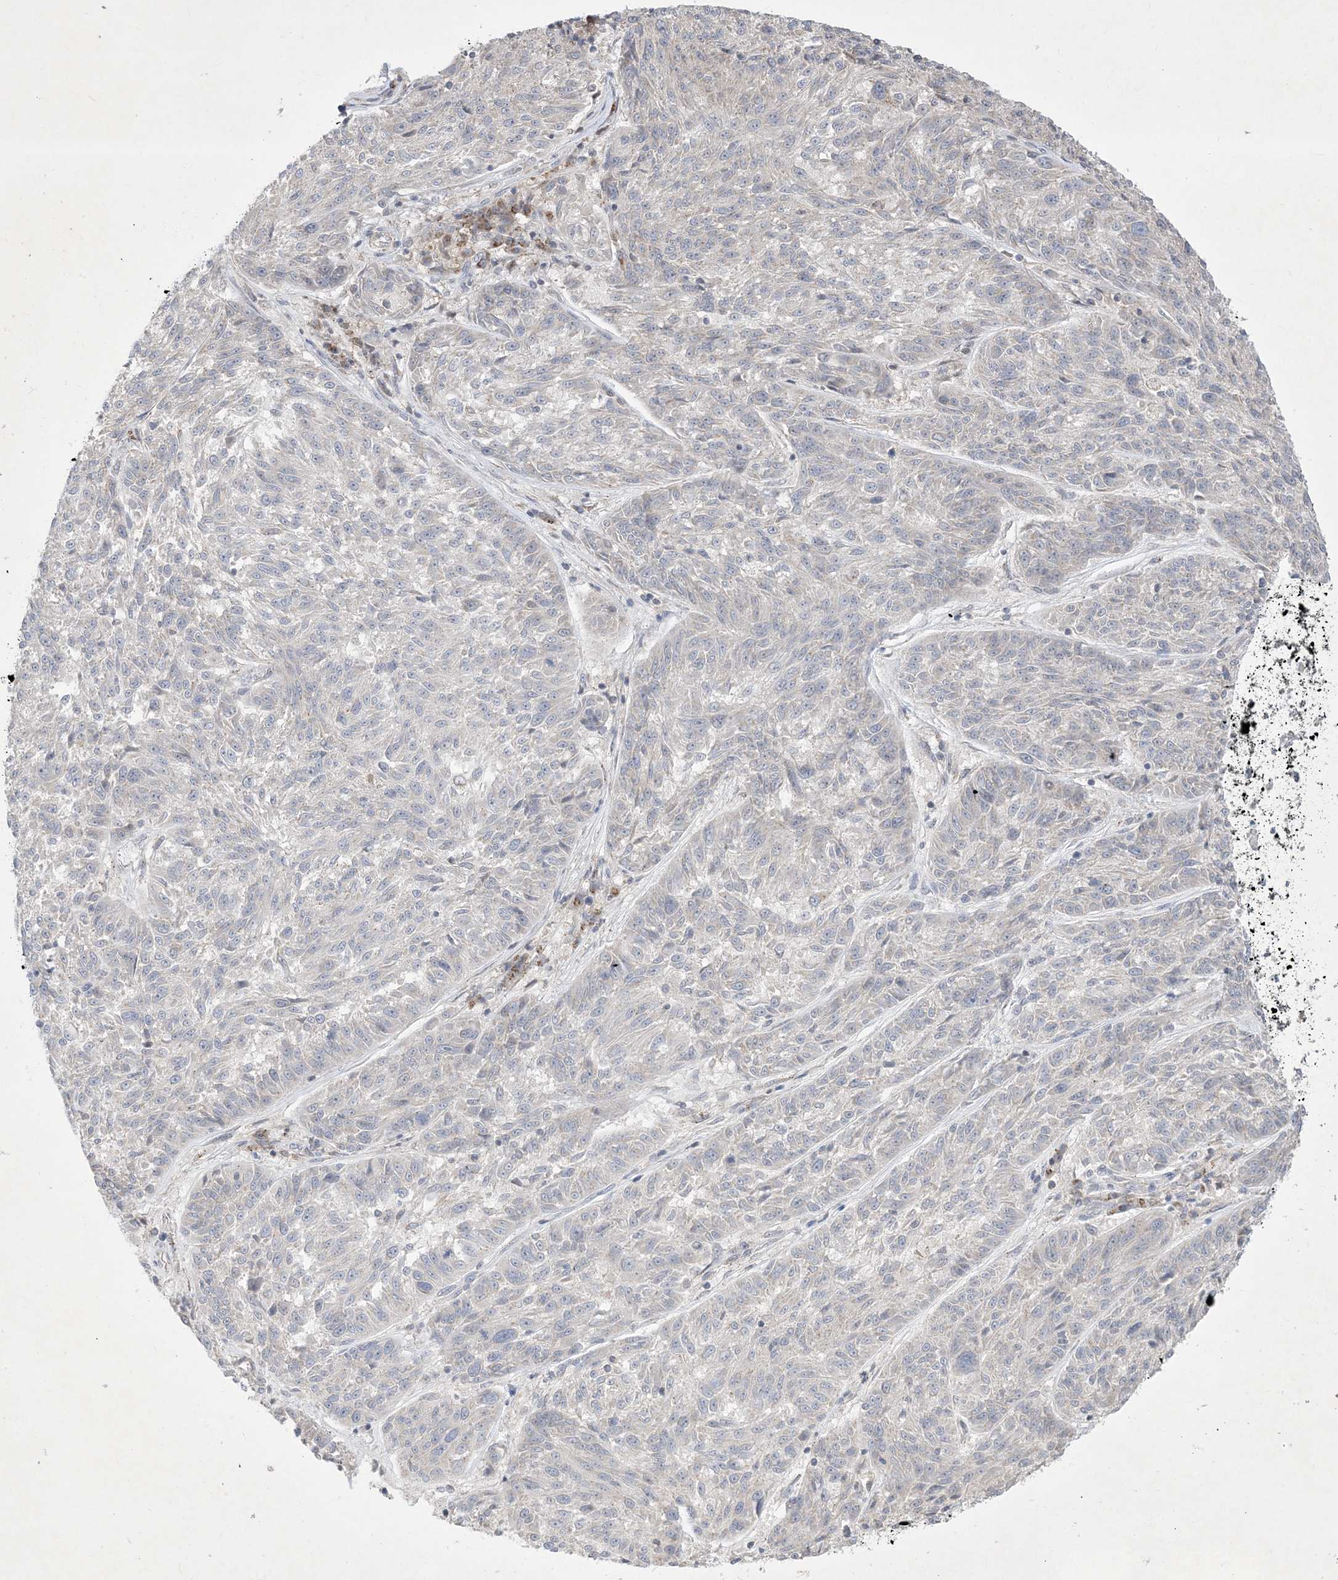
{"staining": {"intensity": "negative", "quantity": "none", "location": "none"}, "tissue": "melanoma", "cell_type": "Tumor cells", "image_type": "cancer", "snomed": [{"axis": "morphology", "description": "Malignant melanoma, NOS"}, {"axis": "topography", "description": "Skin"}], "caption": "Histopathology image shows no protein expression in tumor cells of melanoma tissue.", "gene": "CCDC14", "patient": {"sex": "male", "age": 53}}